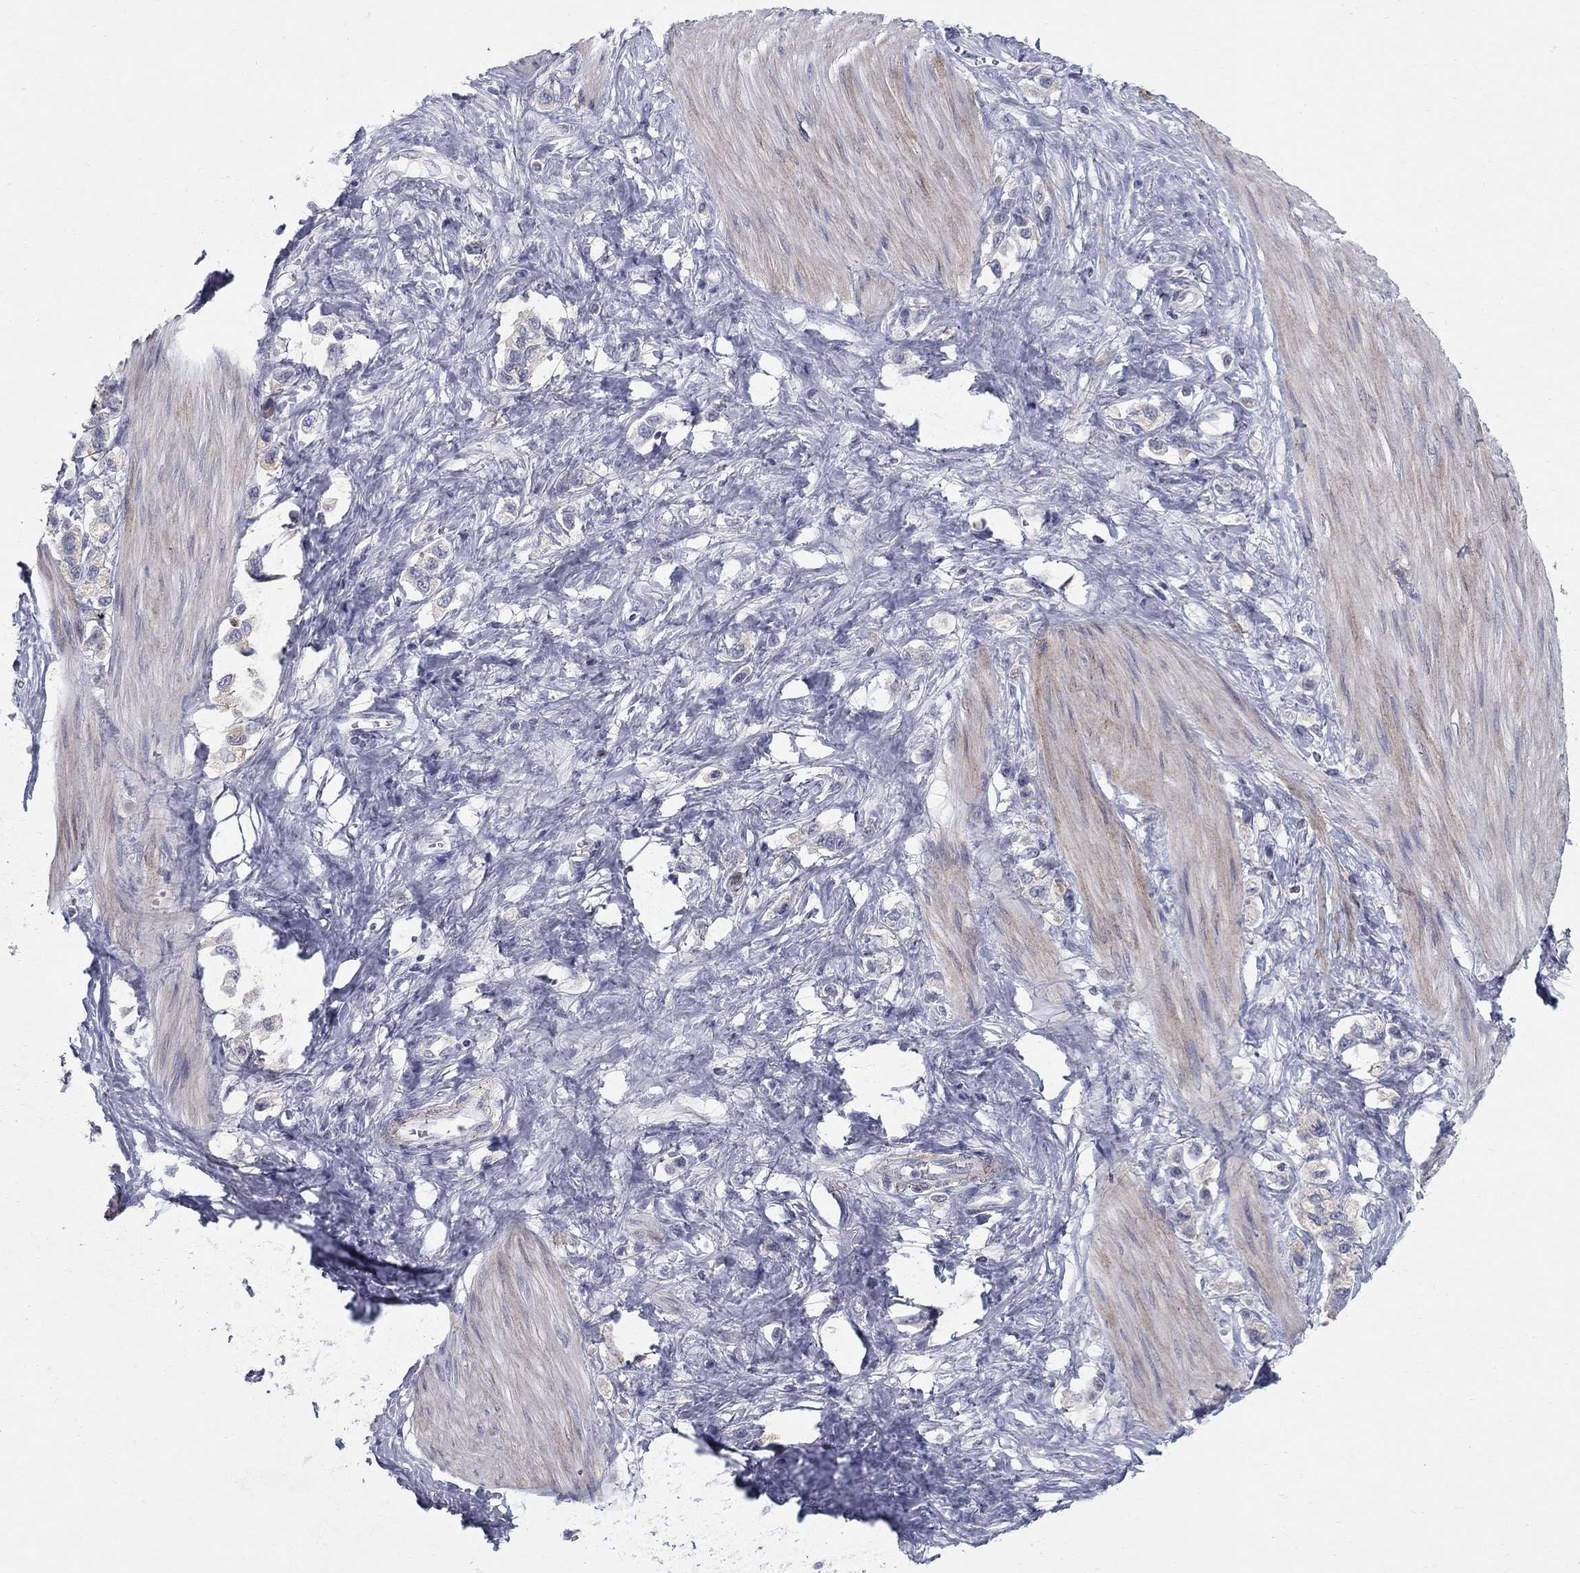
{"staining": {"intensity": "negative", "quantity": "none", "location": "none"}, "tissue": "stomach cancer", "cell_type": "Tumor cells", "image_type": "cancer", "snomed": [{"axis": "morphology", "description": "Normal tissue, NOS"}, {"axis": "morphology", "description": "Adenocarcinoma, NOS"}, {"axis": "morphology", "description": "Adenocarcinoma, High grade"}, {"axis": "topography", "description": "Stomach, upper"}, {"axis": "topography", "description": "Stomach"}], "caption": "A photomicrograph of stomach cancer (adenocarcinoma (high-grade)) stained for a protein demonstrates no brown staining in tumor cells.", "gene": "NTRK2", "patient": {"sex": "female", "age": 65}}